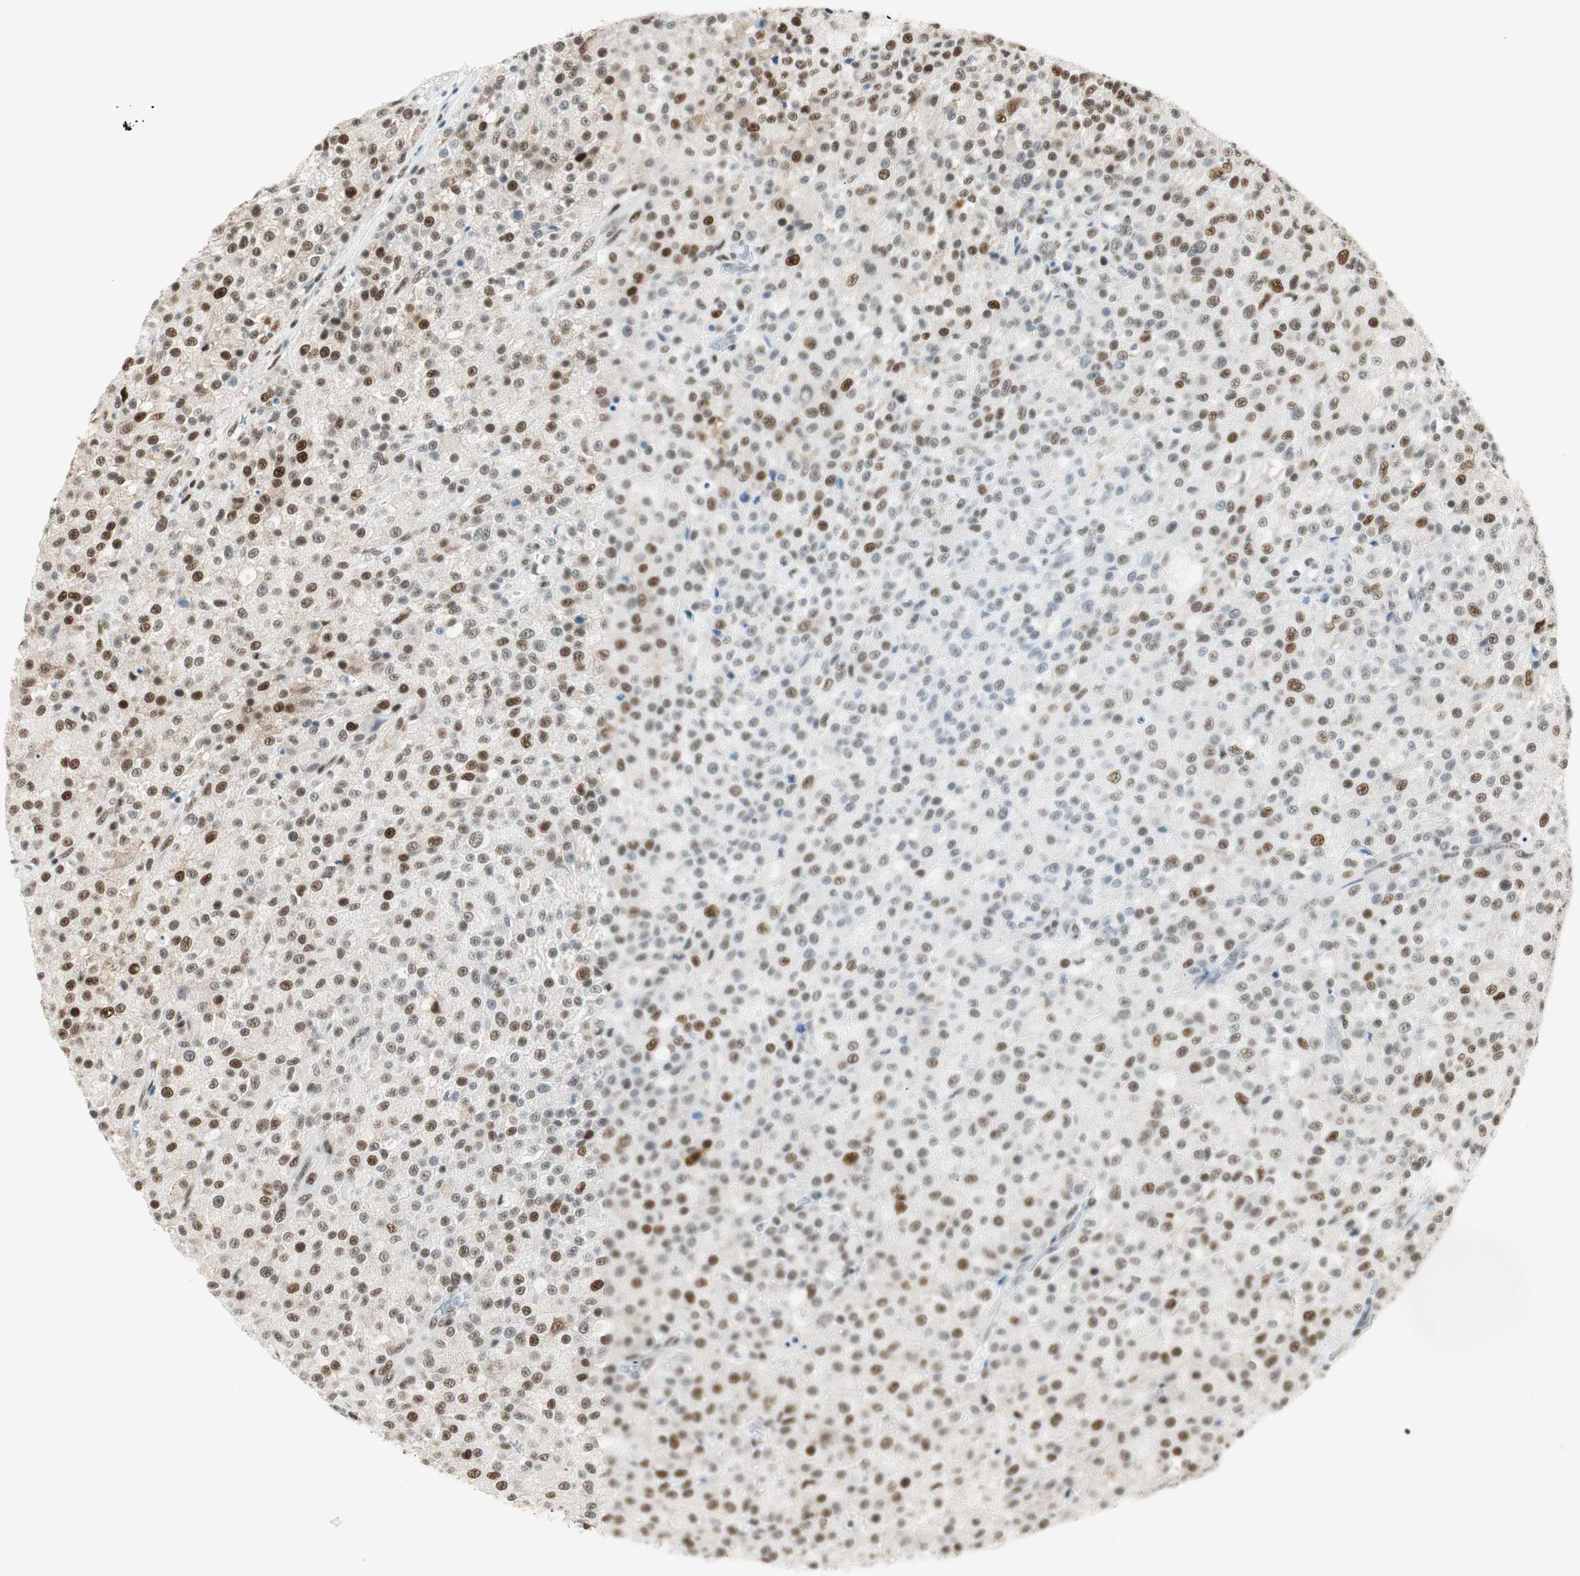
{"staining": {"intensity": "strong", "quantity": "25%-75%", "location": "nuclear"}, "tissue": "testis cancer", "cell_type": "Tumor cells", "image_type": "cancer", "snomed": [{"axis": "morphology", "description": "Seminoma, NOS"}, {"axis": "topography", "description": "Testis"}], "caption": "Seminoma (testis) stained with a protein marker reveals strong staining in tumor cells.", "gene": "HEXIM1", "patient": {"sex": "male", "age": 59}}